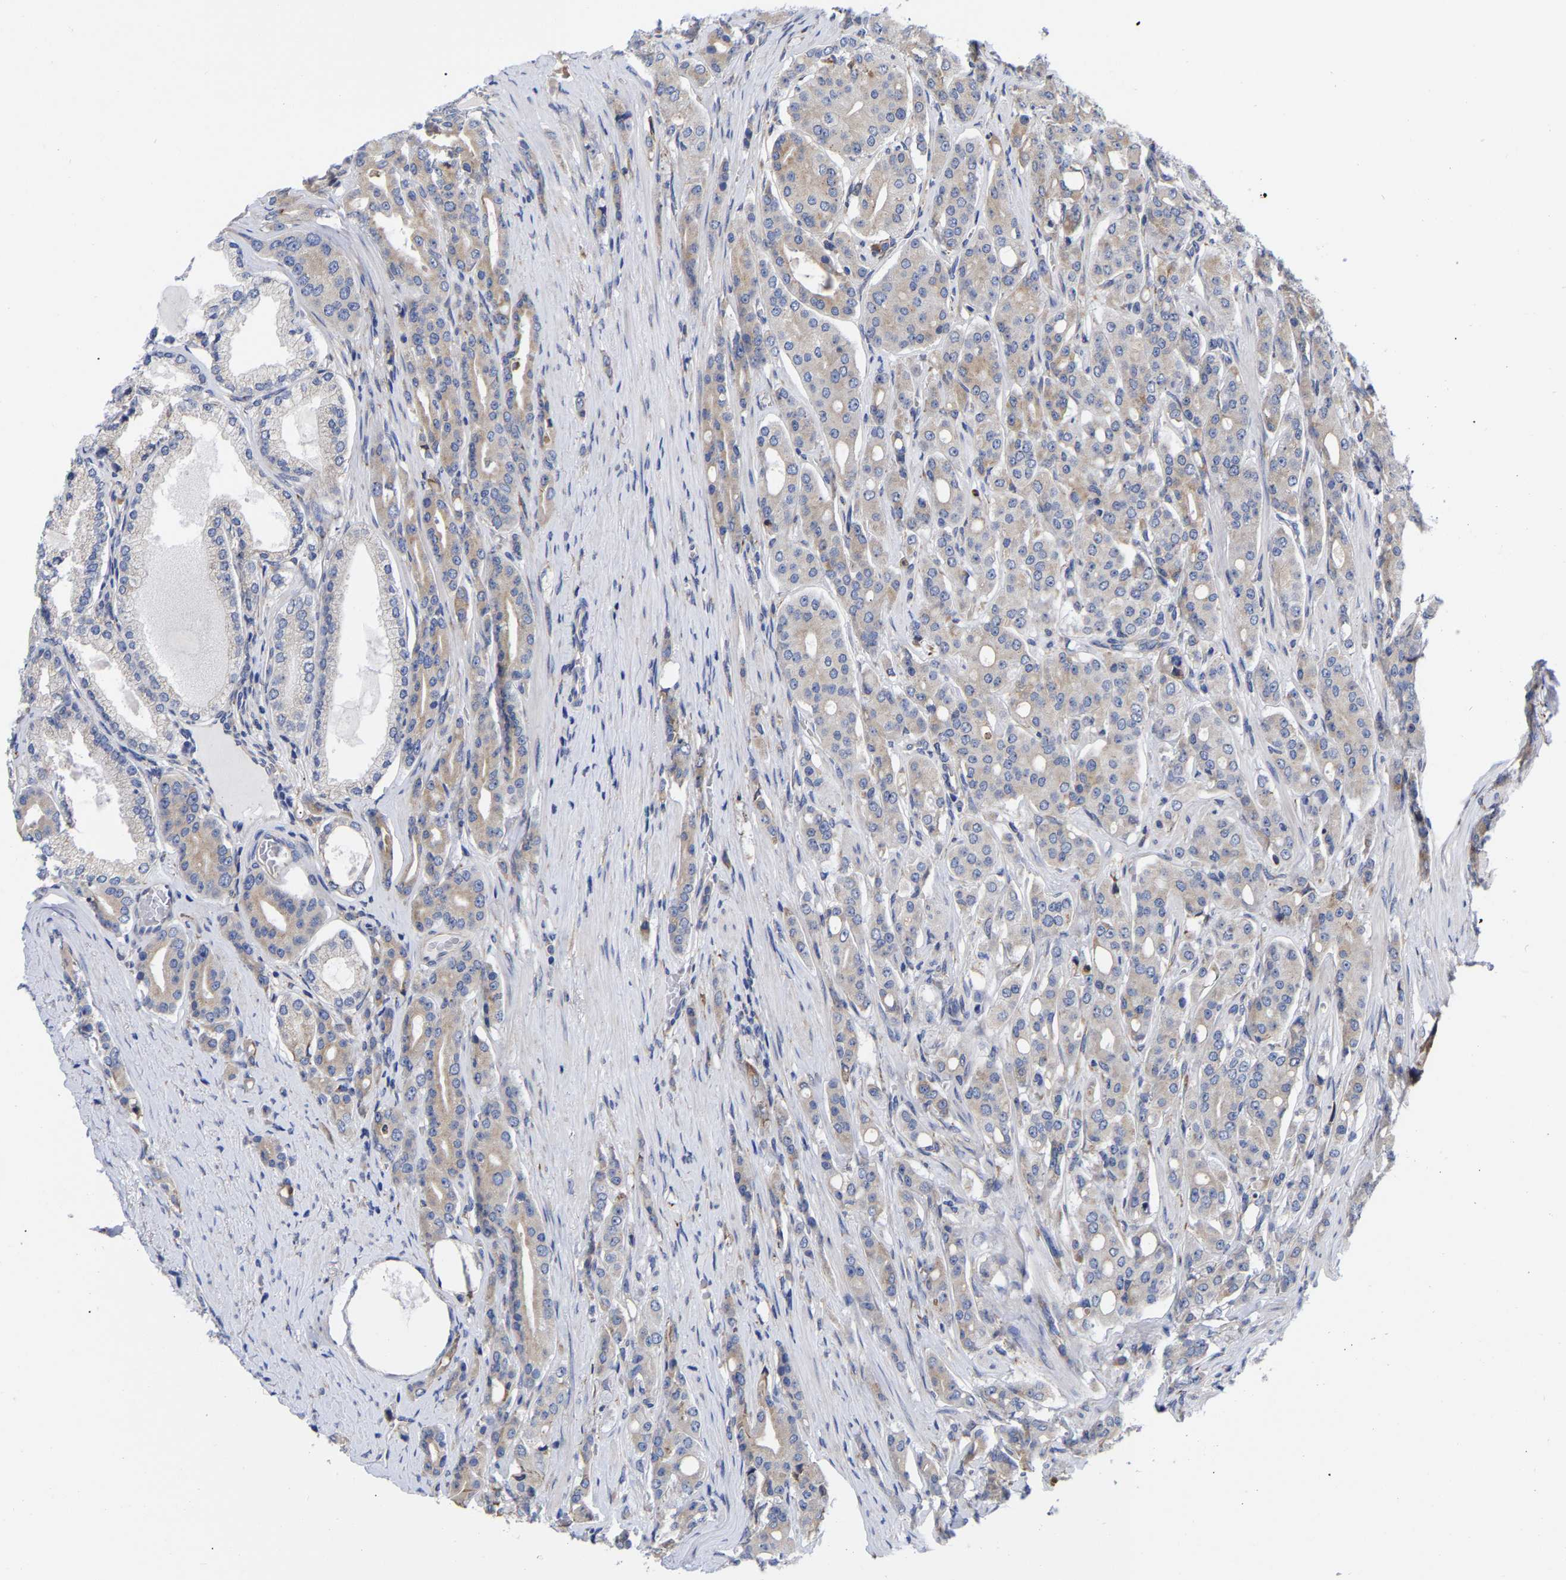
{"staining": {"intensity": "weak", "quantity": "25%-75%", "location": "cytoplasmic/membranous"}, "tissue": "prostate cancer", "cell_type": "Tumor cells", "image_type": "cancer", "snomed": [{"axis": "morphology", "description": "Adenocarcinoma, High grade"}, {"axis": "topography", "description": "Prostate"}], "caption": "Immunohistochemical staining of prostate adenocarcinoma (high-grade) reveals low levels of weak cytoplasmic/membranous positivity in approximately 25%-75% of tumor cells.", "gene": "CFAP298", "patient": {"sex": "male", "age": 71}}